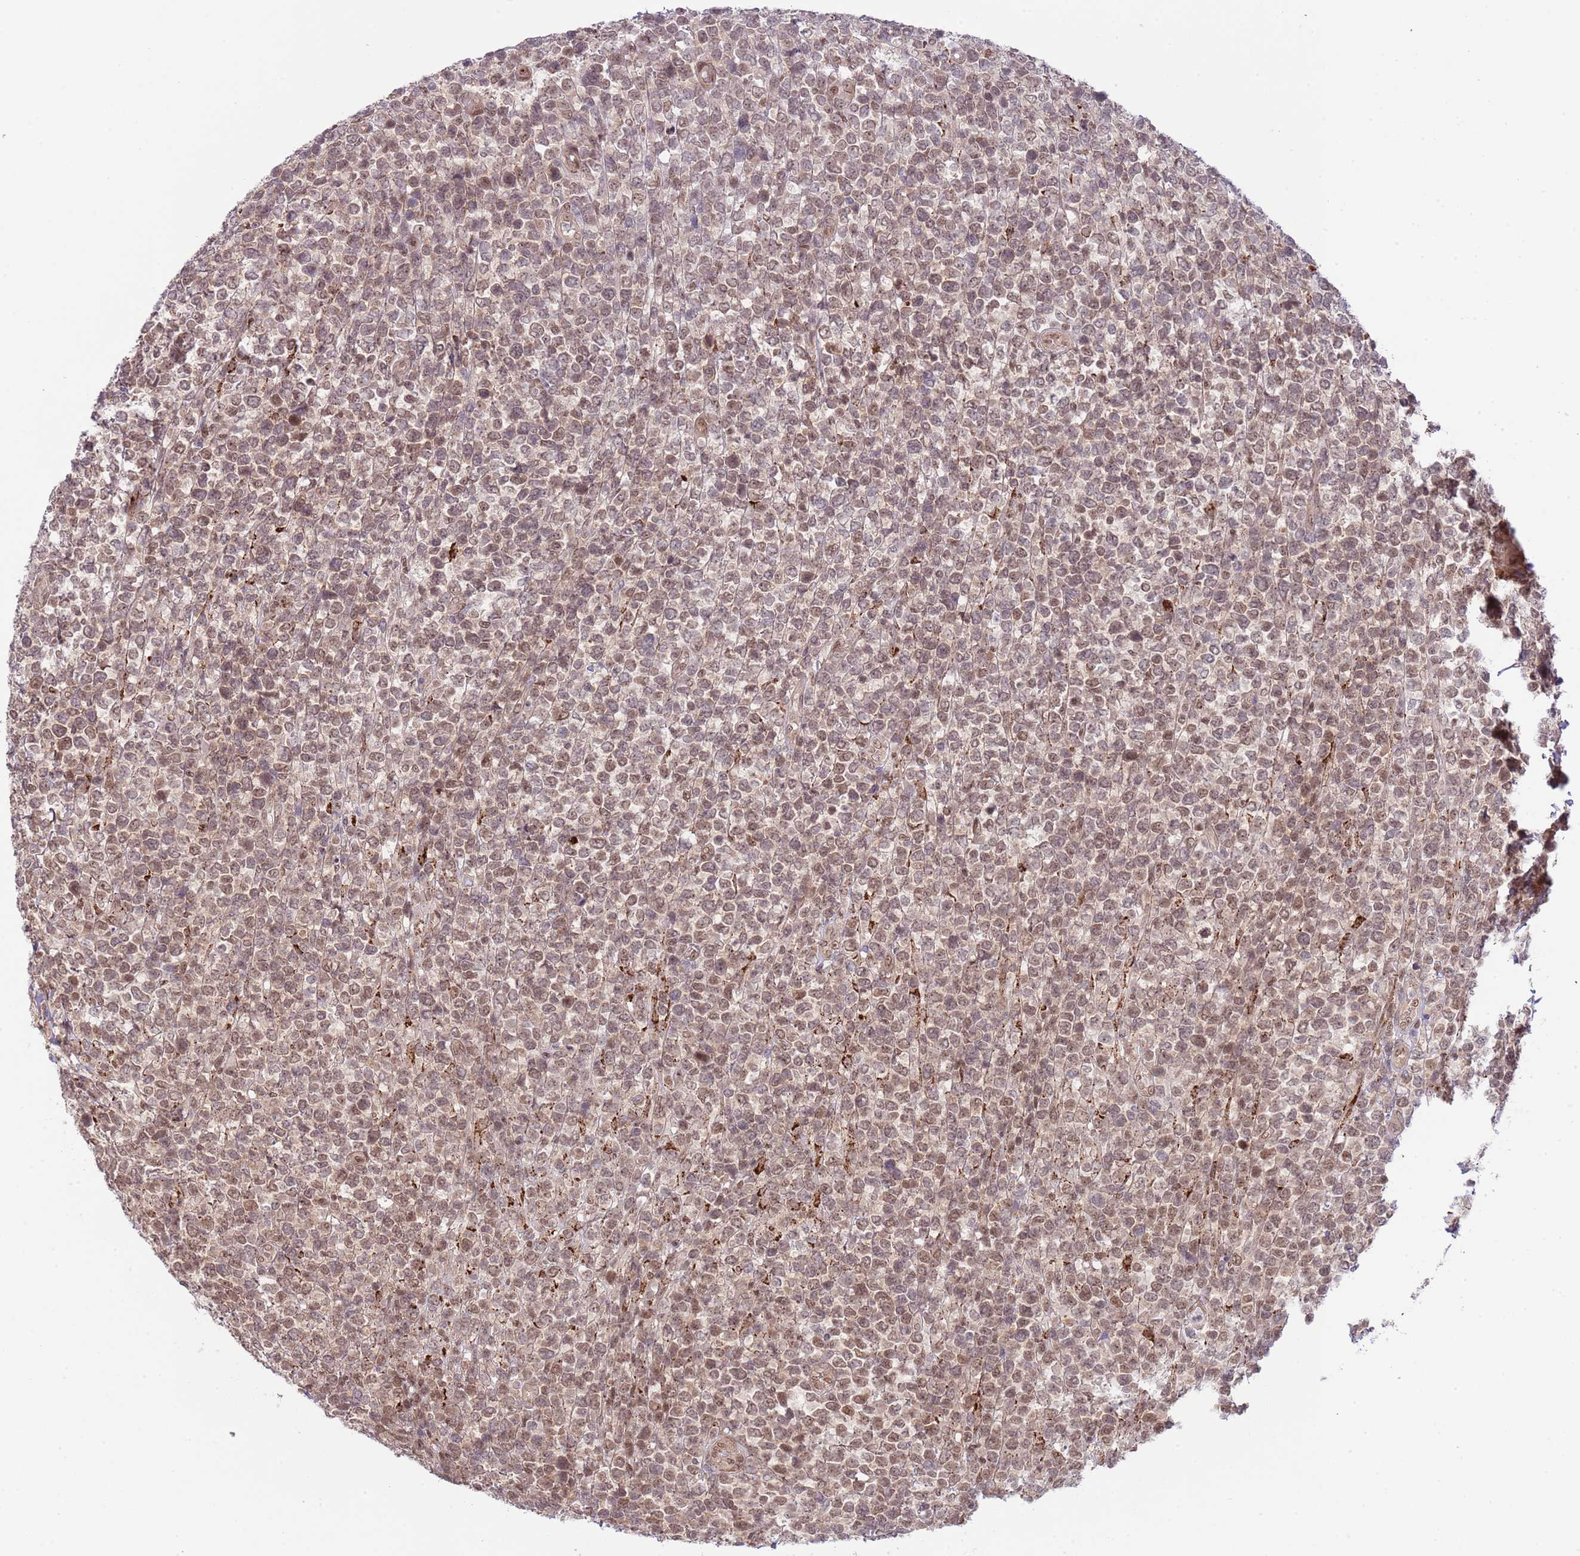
{"staining": {"intensity": "moderate", "quantity": "25%-75%", "location": "nuclear"}, "tissue": "lymphoma", "cell_type": "Tumor cells", "image_type": "cancer", "snomed": [{"axis": "morphology", "description": "Malignant lymphoma, non-Hodgkin's type, High grade"}, {"axis": "topography", "description": "Soft tissue"}], "caption": "Lymphoma tissue displays moderate nuclear positivity in approximately 25%-75% of tumor cells", "gene": "CHD1", "patient": {"sex": "female", "age": 56}}